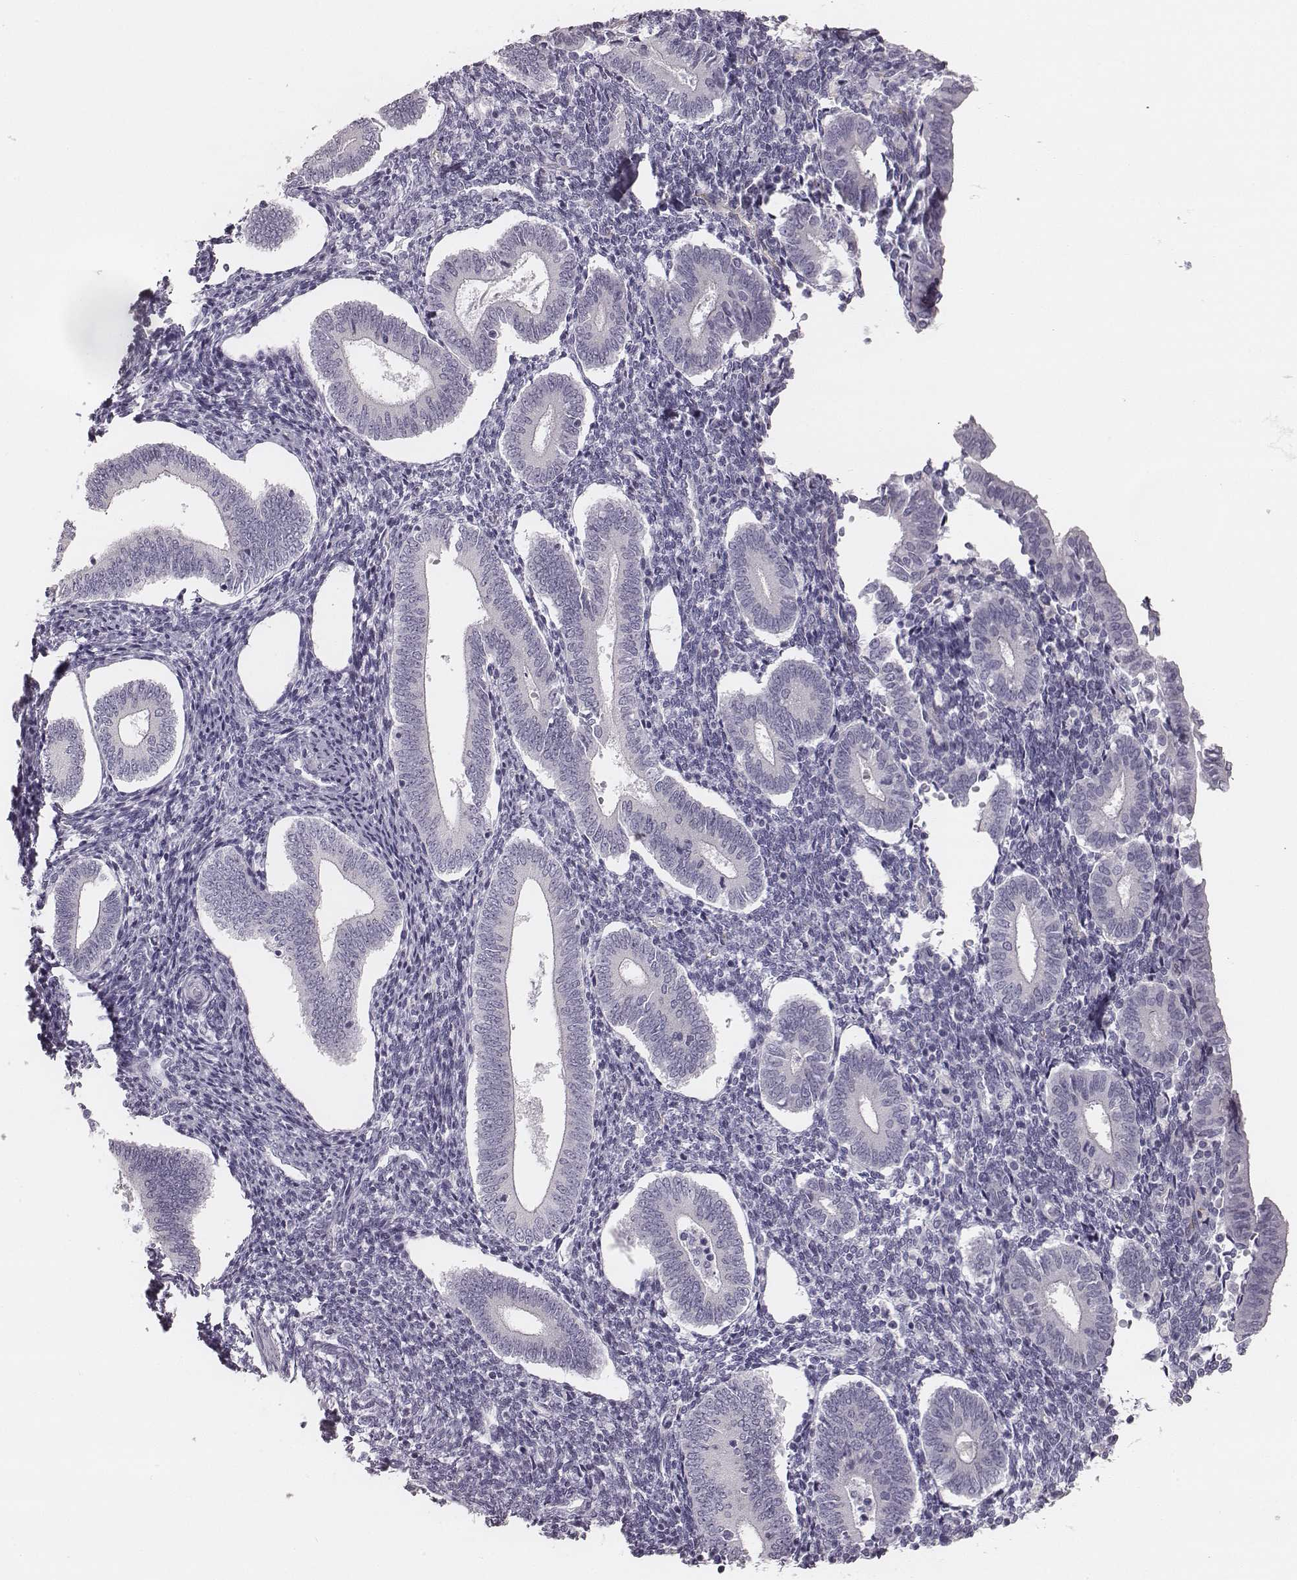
{"staining": {"intensity": "negative", "quantity": "none", "location": "none"}, "tissue": "endometrium", "cell_type": "Cells in endometrial stroma", "image_type": "normal", "snomed": [{"axis": "morphology", "description": "Normal tissue, NOS"}, {"axis": "topography", "description": "Endometrium"}], "caption": "A high-resolution micrograph shows IHC staining of benign endometrium, which shows no significant staining in cells in endometrial stroma.", "gene": "KCNJ12", "patient": {"sex": "female", "age": 40}}